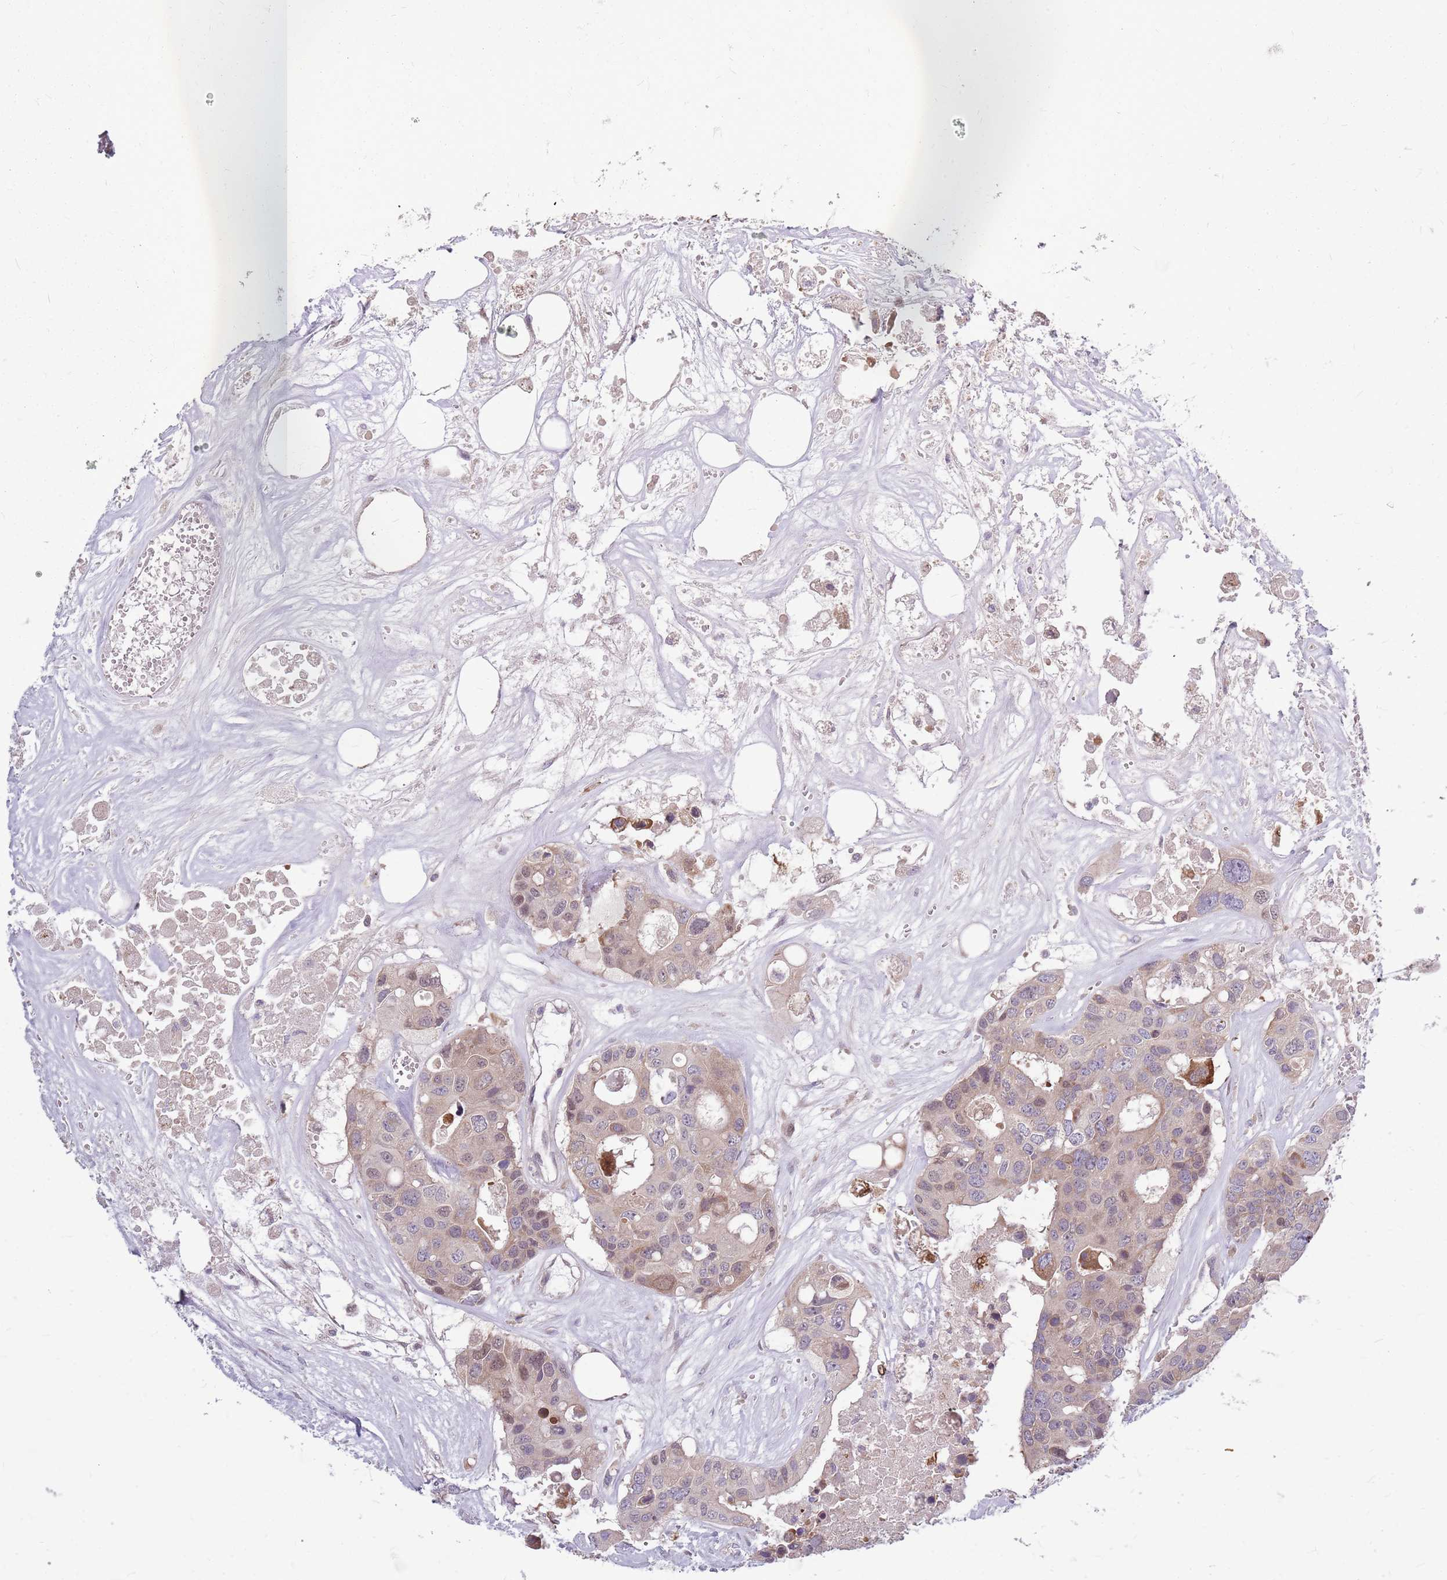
{"staining": {"intensity": "weak", "quantity": "25%-75%", "location": "cytoplasmic/membranous,nuclear"}, "tissue": "colorectal cancer", "cell_type": "Tumor cells", "image_type": "cancer", "snomed": [{"axis": "morphology", "description": "Adenocarcinoma, NOS"}, {"axis": "topography", "description": "Colon"}], "caption": "Immunohistochemistry micrograph of colorectal cancer (adenocarcinoma) stained for a protein (brown), which exhibits low levels of weak cytoplasmic/membranous and nuclear staining in approximately 25%-75% of tumor cells.", "gene": "PPP1R27", "patient": {"sex": "male", "age": 77}}